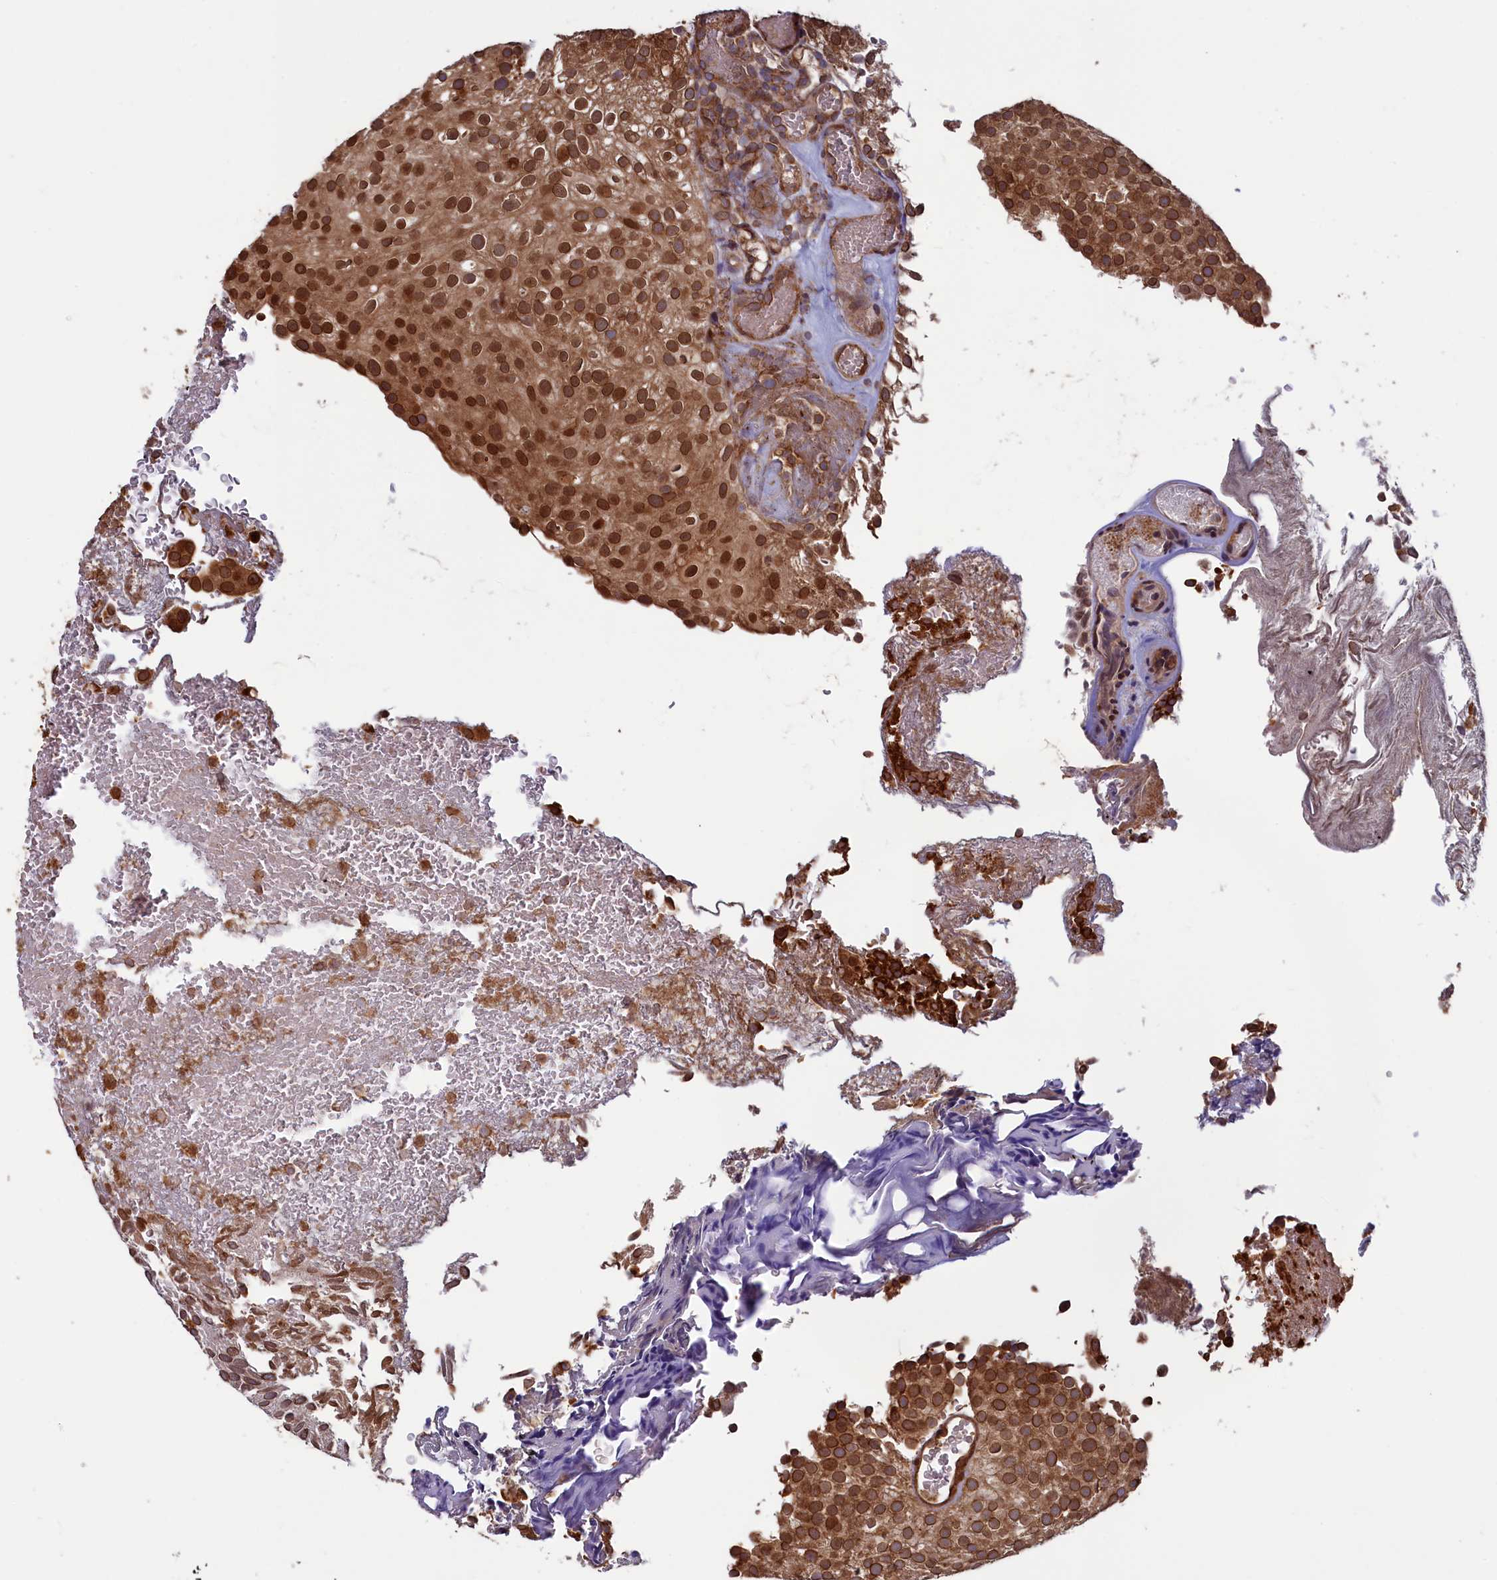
{"staining": {"intensity": "moderate", "quantity": ">75%", "location": "nuclear"}, "tissue": "urothelial cancer", "cell_type": "Tumor cells", "image_type": "cancer", "snomed": [{"axis": "morphology", "description": "Urothelial carcinoma, Low grade"}, {"axis": "topography", "description": "Urinary bladder"}], "caption": "Moderate nuclear protein positivity is appreciated in about >75% of tumor cells in urothelial carcinoma (low-grade).", "gene": "NAE1", "patient": {"sex": "male", "age": 78}}